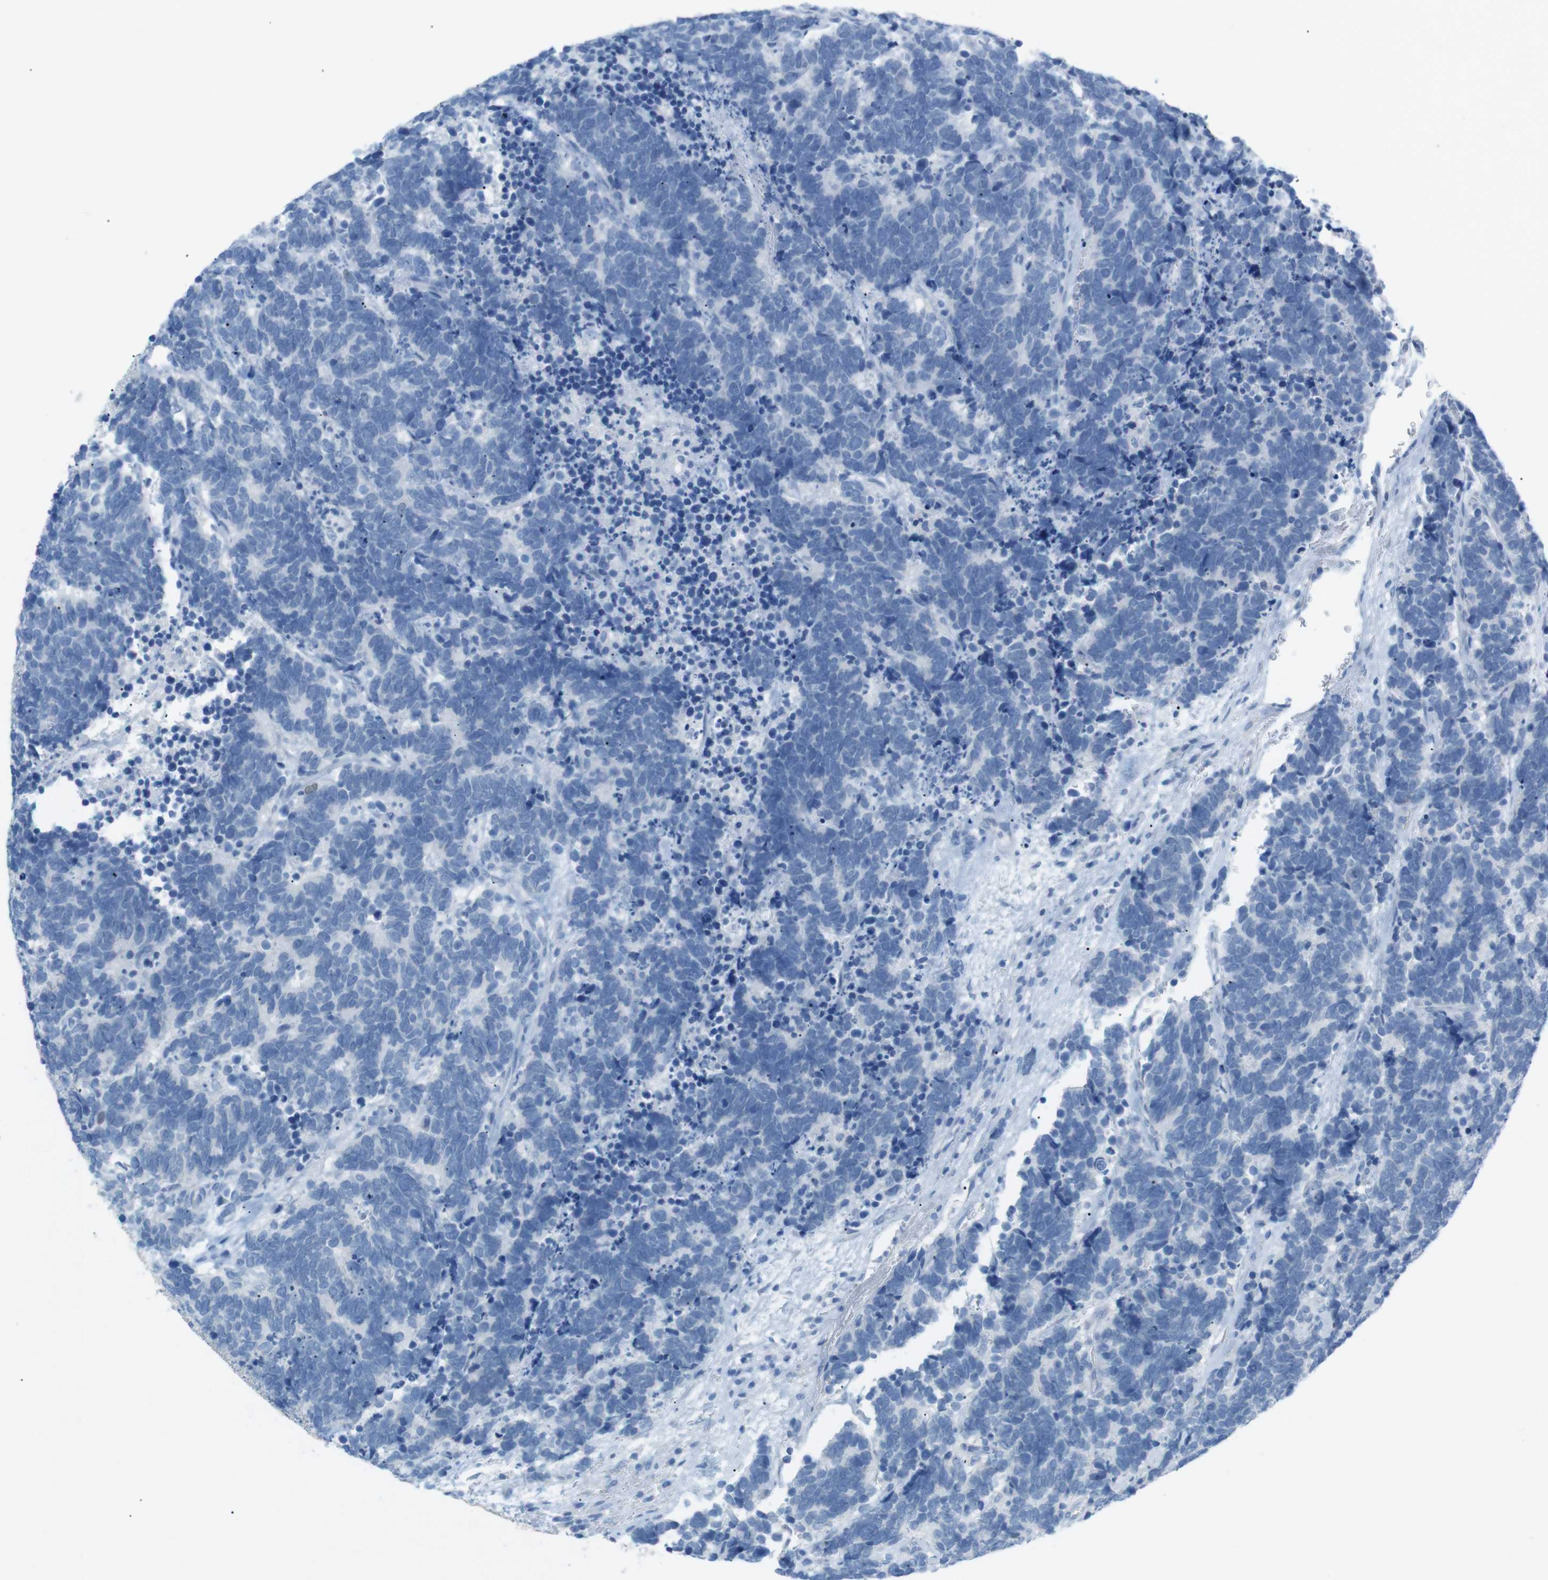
{"staining": {"intensity": "negative", "quantity": "none", "location": "none"}, "tissue": "carcinoid", "cell_type": "Tumor cells", "image_type": "cancer", "snomed": [{"axis": "morphology", "description": "Carcinoma, NOS"}, {"axis": "morphology", "description": "Carcinoid, malignant, NOS"}, {"axis": "topography", "description": "Urinary bladder"}], "caption": "Micrograph shows no protein positivity in tumor cells of carcinoma tissue.", "gene": "SALL4", "patient": {"sex": "male", "age": 57}}